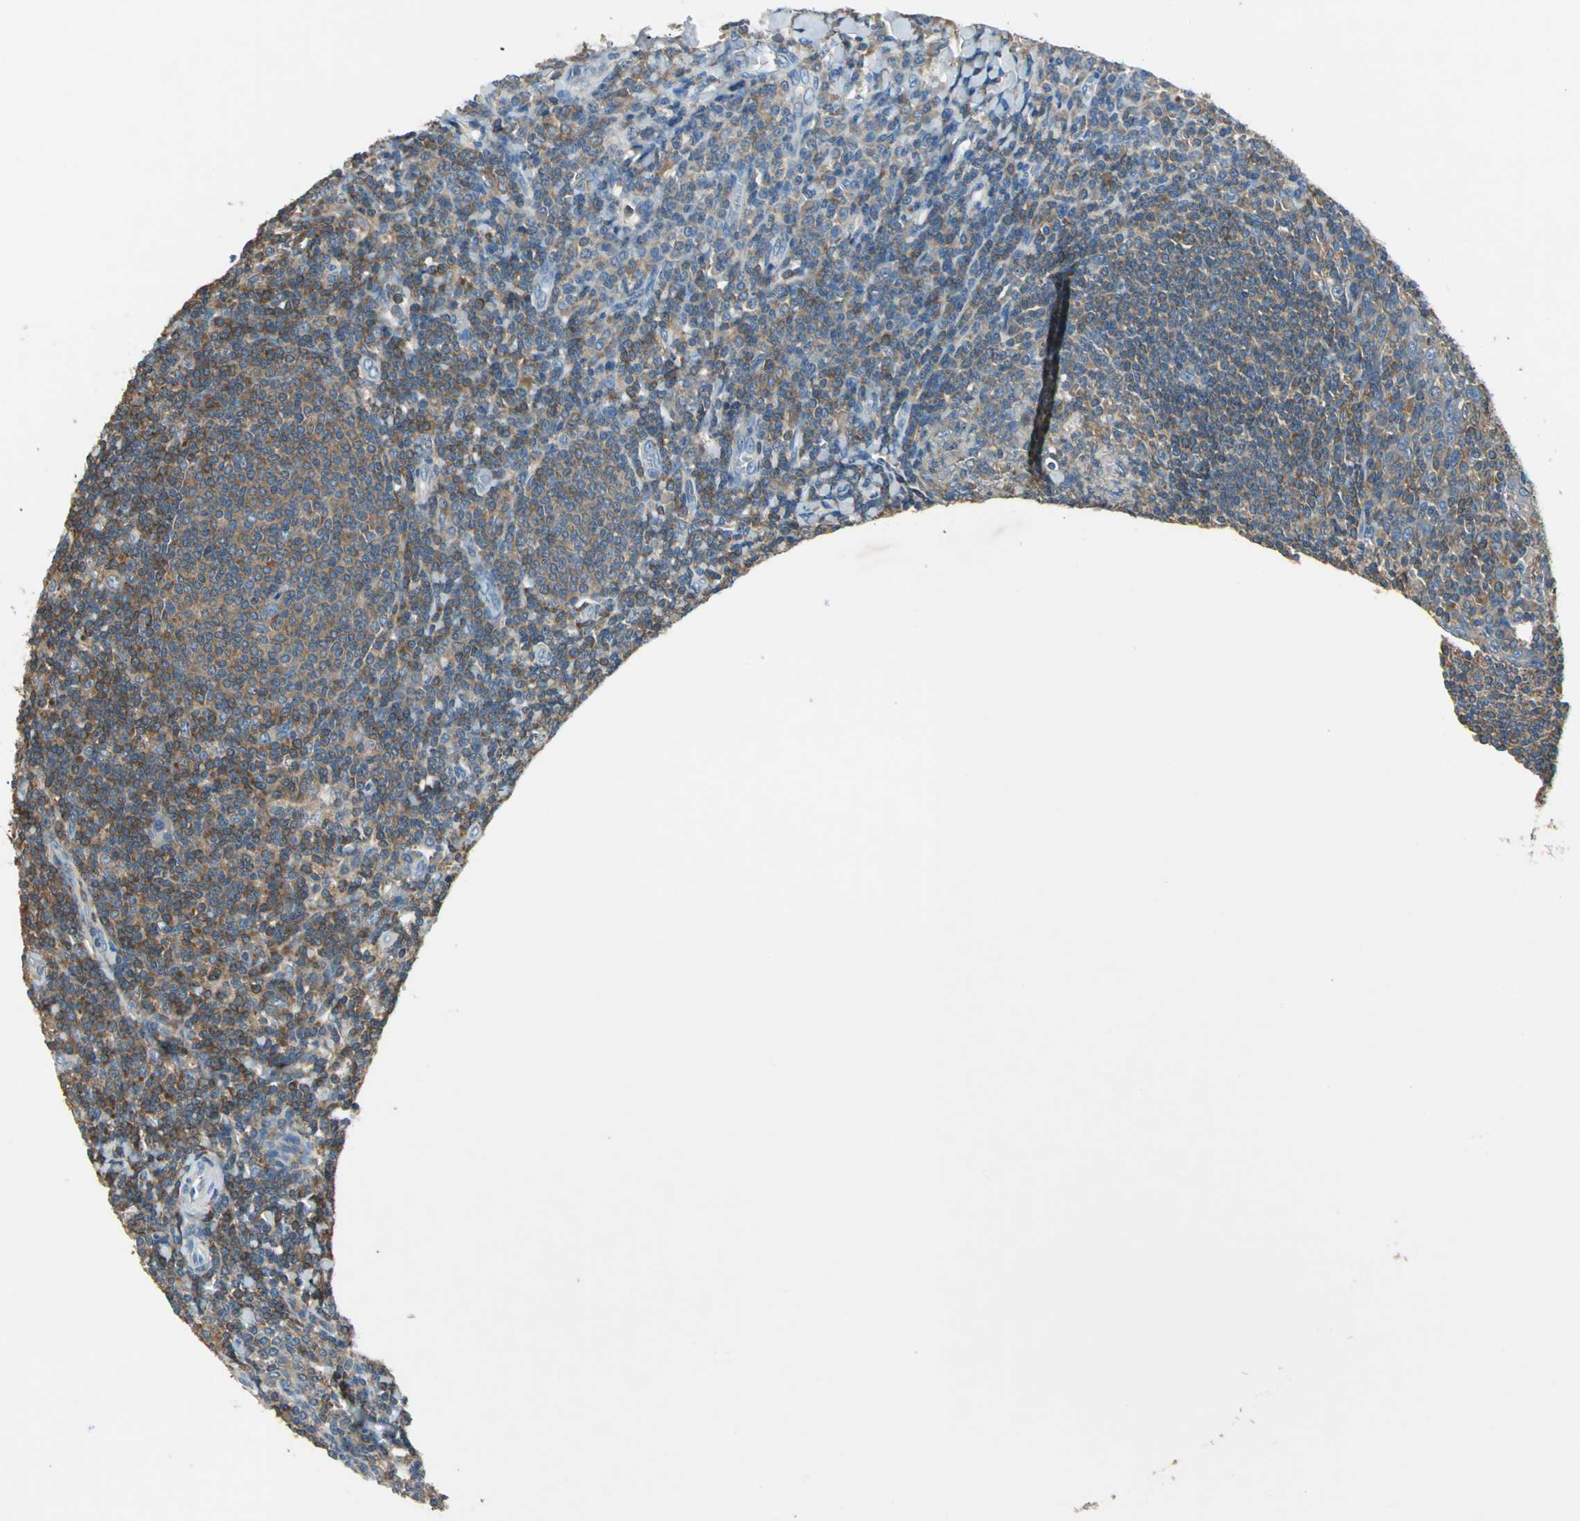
{"staining": {"intensity": "weak", "quantity": ">75%", "location": "cytoplasmic/membranous"}, "tissue": "tonsil", "cell_type": "Germinal center cells", "image_type": "normal", "snomed": [{"axis": "morphology", "description": "Normal tissue, NOS"}, {"axis": "topography", "description": "Tonsil"}], "caption": "Tonsil stained with immunohistochemistry shows weak cytoplasmic/membranous positivity in about >75% of germinal center cells.", "gene": "PRKCA", "patient": {"sex": "male", "age": 31}}